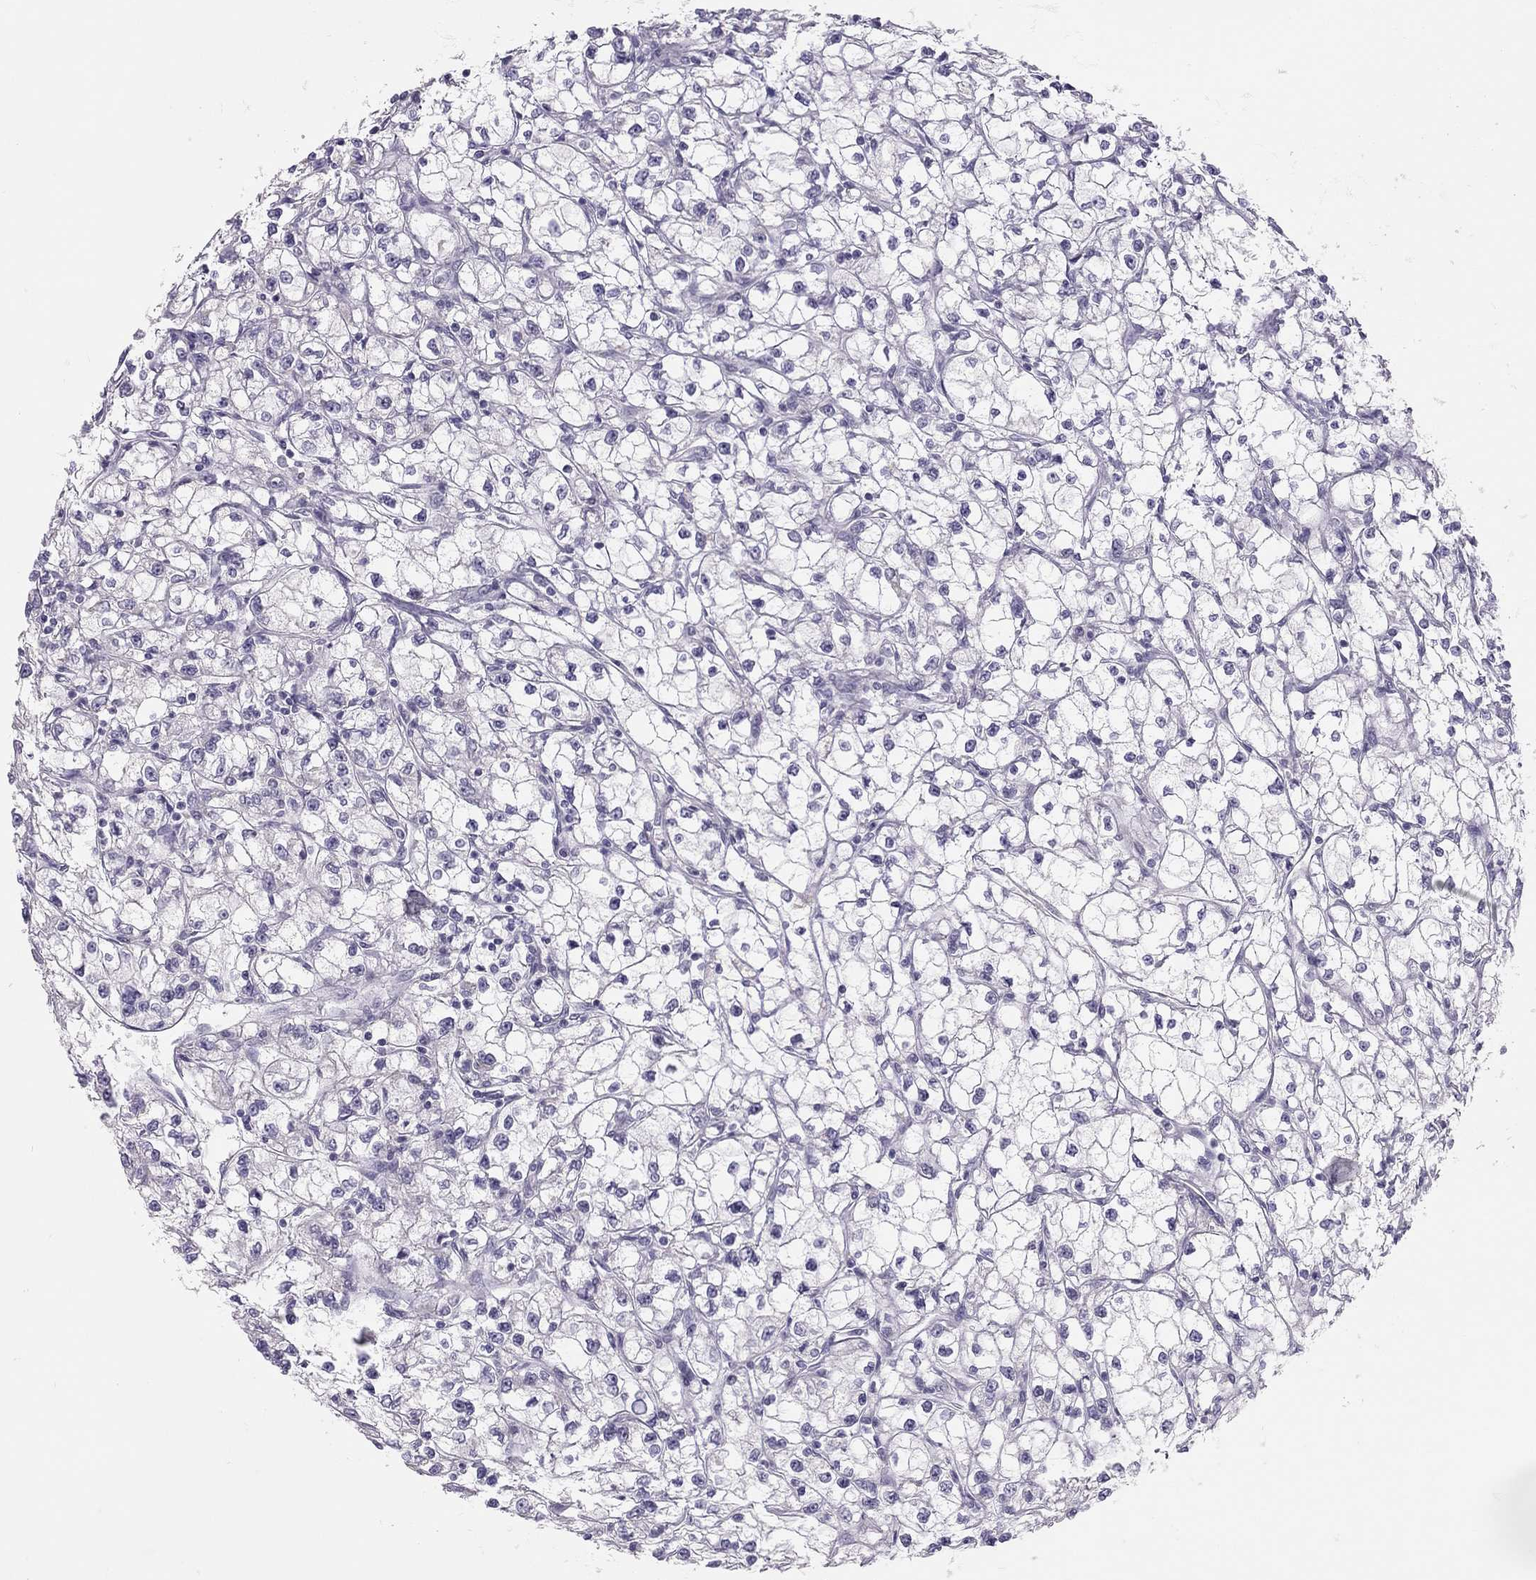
{"staining": {"intensity": "negative", "quantity": "none", "location": "none"}, "tissue": "renal cancer", "cell_type": "Tumor cells", "image_type": "cancer", "snomed": [{"axis": "morphology", "description": "Adenocarcinoma, NOS"}, {"axis": "topography", "description": "Kidney"}], "caption": "Tumor cells show no significant expression in renal cancer (adenocarcinoma). The staining is performed using DAB brown chromogen with nuclei counter-stained in using hematoxylin.", "gene": "SPATA12", "patient": {"sex": "male", "age": 67}}